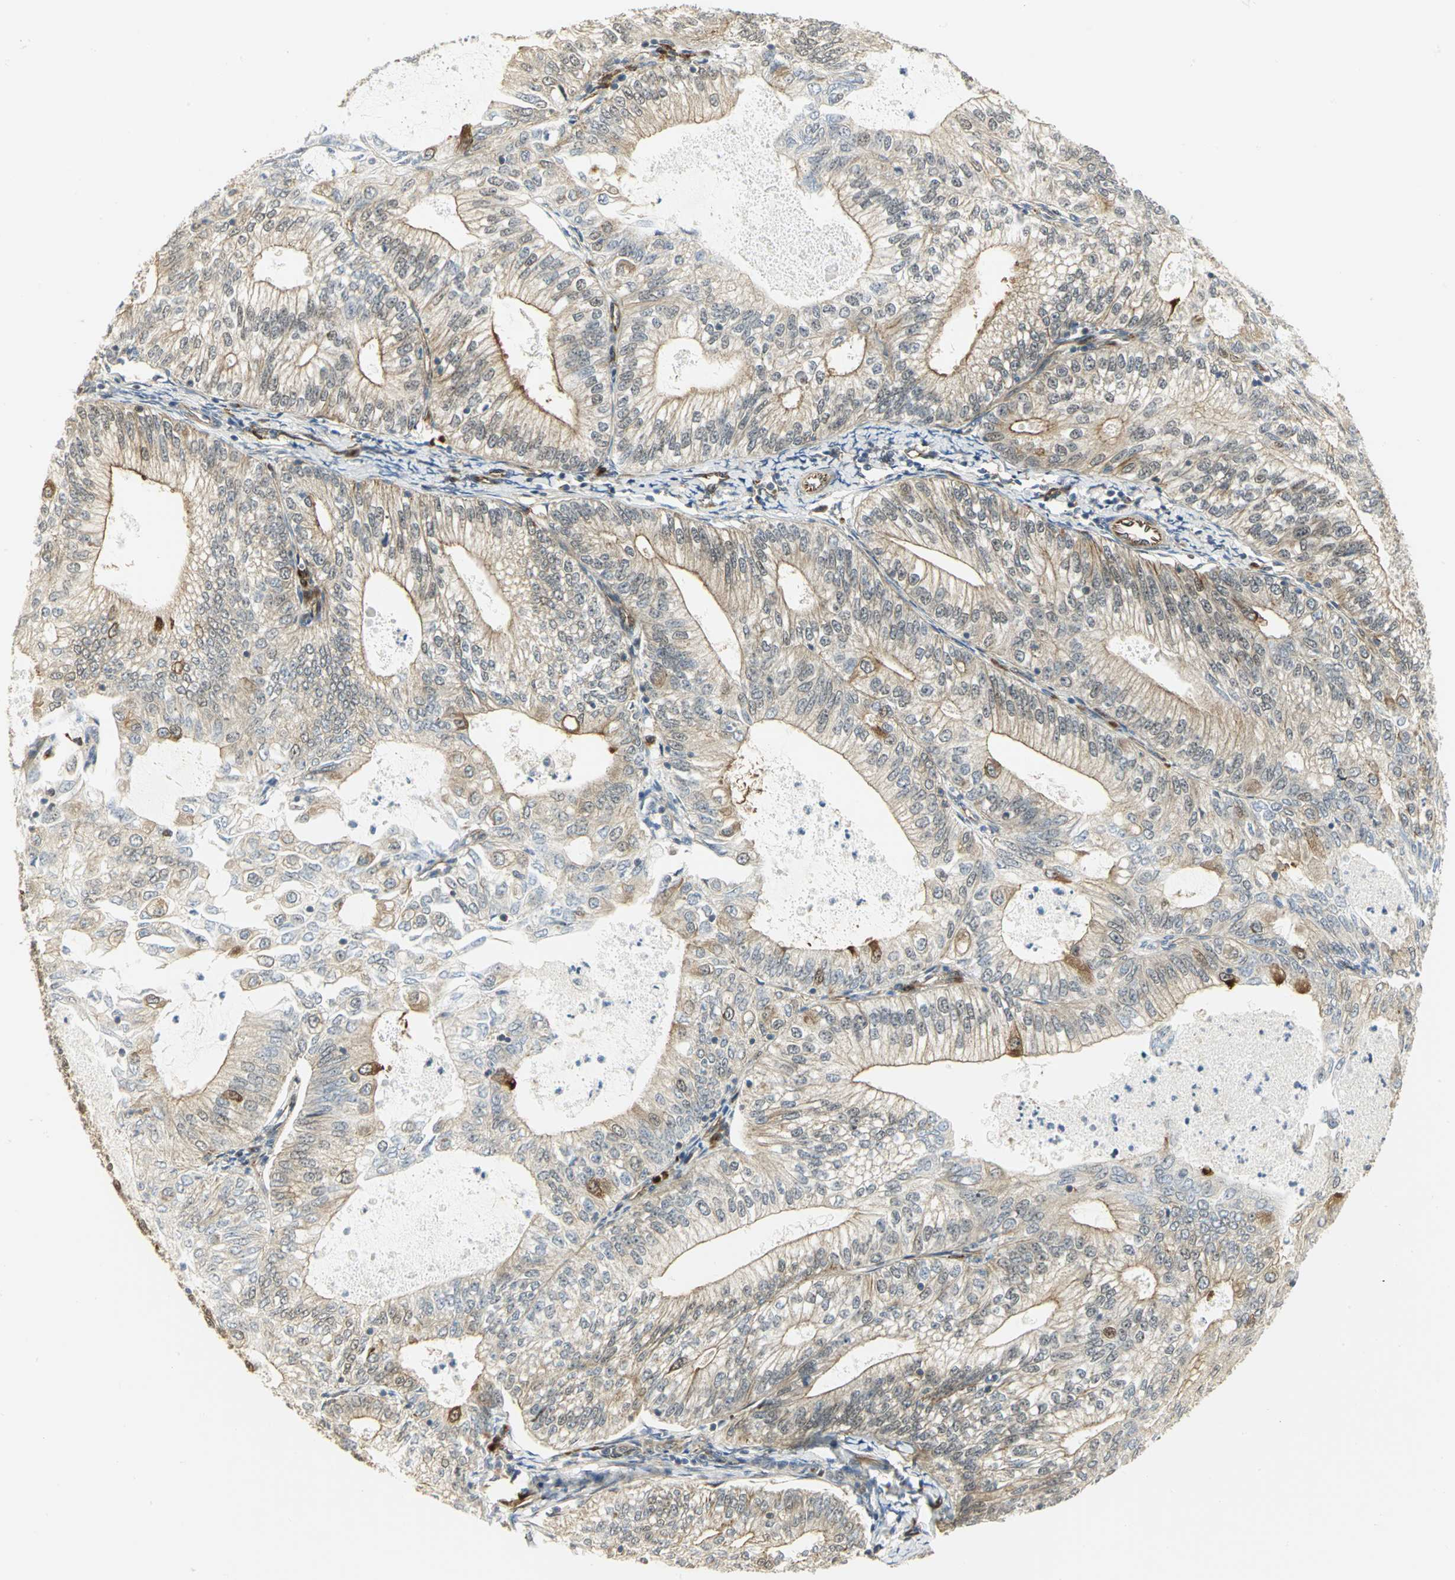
{"staining": {"intensity": "weak", "quantity": ">75%", "location": "cytoplasmic/membranous"}, "tissue": "endometrial cancer", "cell_type": "Tumor cells", "image_type": "cancer", "snomed": [{"axis": "morphology", "description": "Adenocarcinoma, NOS"}, {"axis": "topography", "description": "Endometrium"}], "caption": "Immunohistochemical staining of human adenocarcinoma (endometrial) displays low levels of weak cytoplasmic/membranous positivity in approximately >75% of tumor cells.", "gene": "EEA1", "patient": {"sex": "female", "age": 69}}